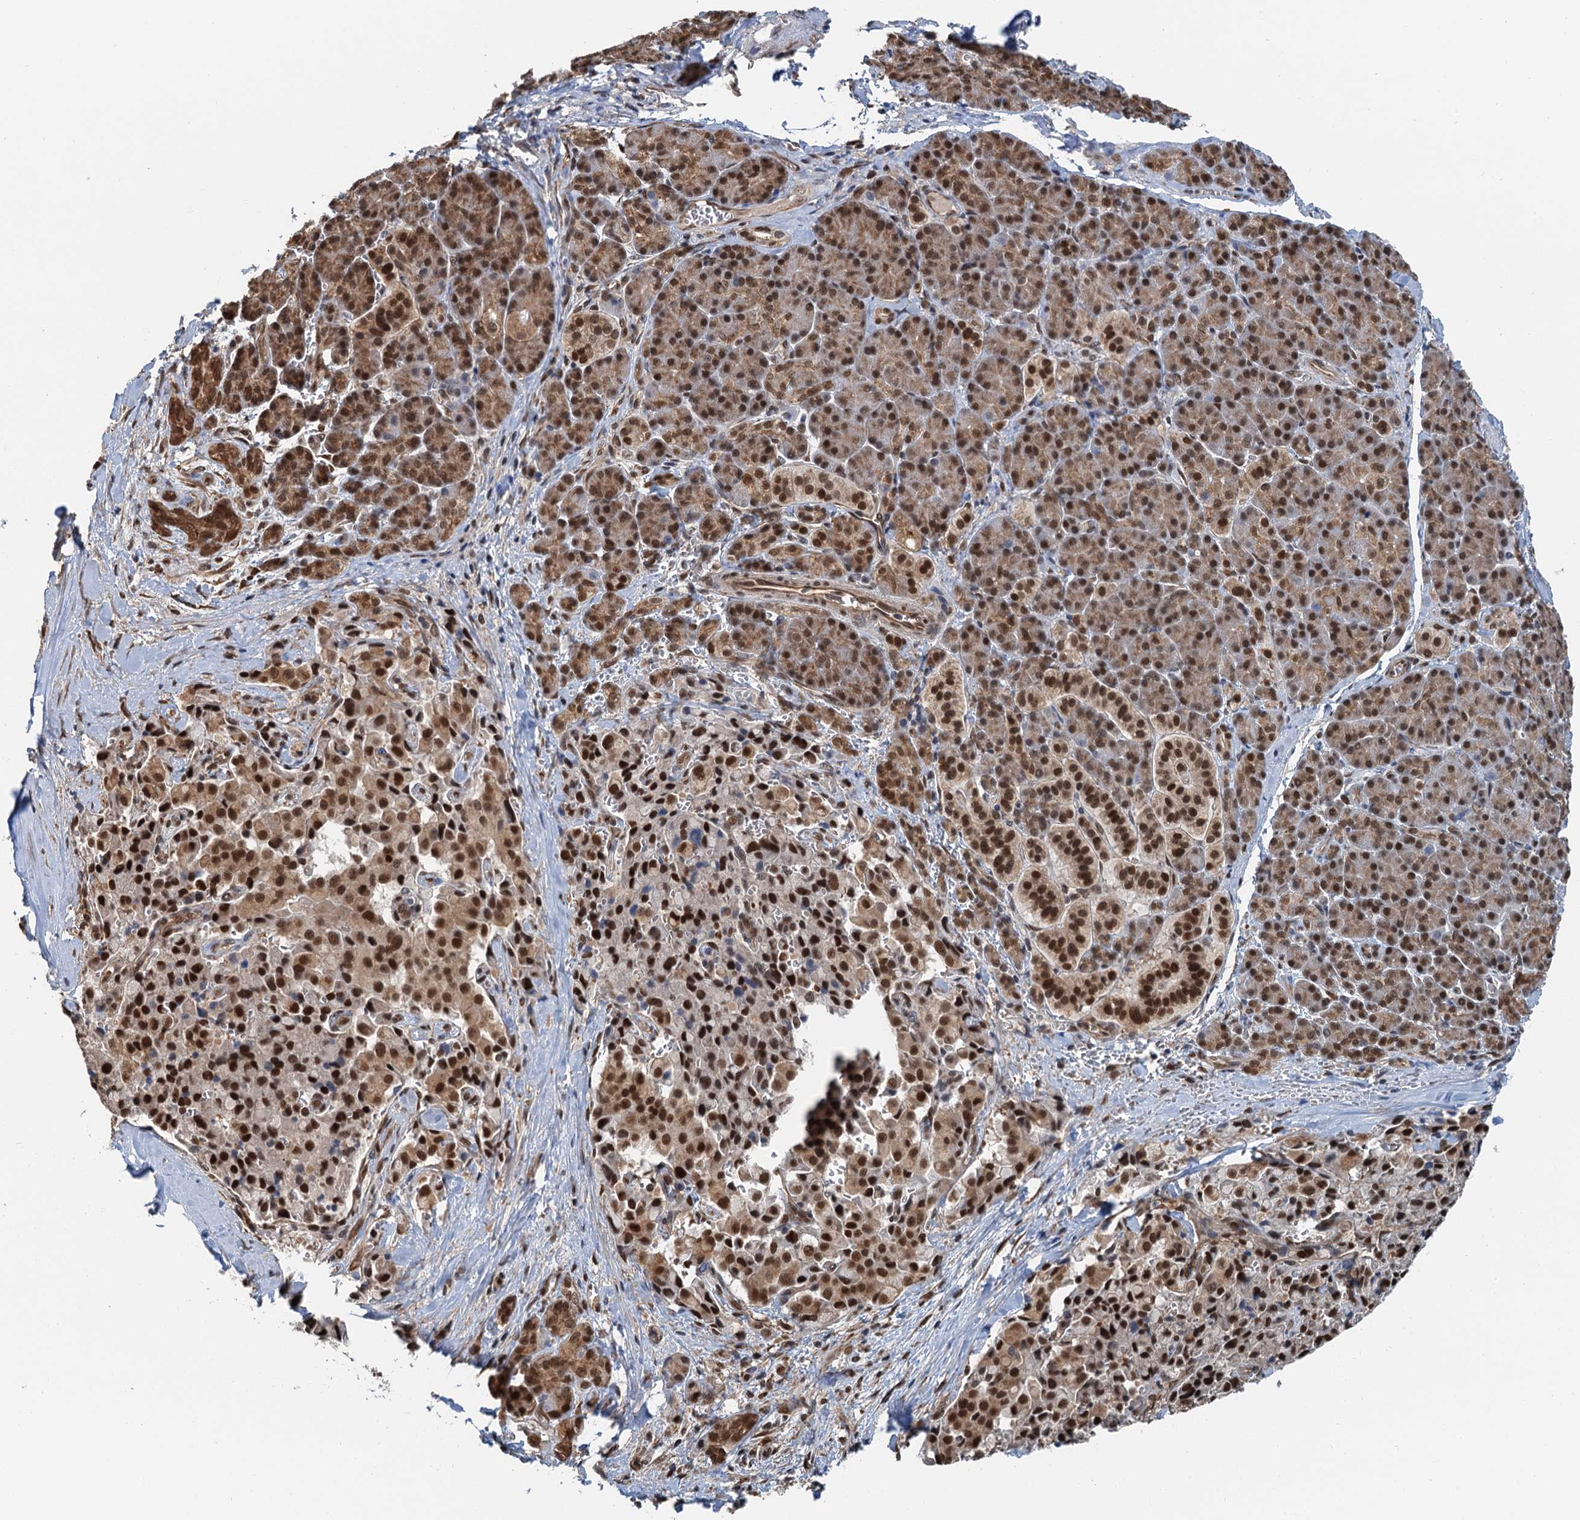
{"staining": {"intensity": "strong", "quantity": ">75%", "location": "nuclear"}, "tissue": "pancreatic cancer", "cell_type": "Tumor cells", "image_type": "cancer", "snomed": [{"axis": "morphology", "description": "Adenocarcinoma, NOS"}, {"axis": "topography", "description": "Pancreas"}], "caption": "IHC staining of pancreatic cancer, which shows high levels of strong nuclear positivity in approximately >75% of tumor cells indicating strong nuclear protein expression. The staining was performed using DAB (brown) for protein detection and nuclei were counterstained in hematoxylin (blue).", "gene": "CFDP1", "patient": {"sex": "male", "age": 65}}